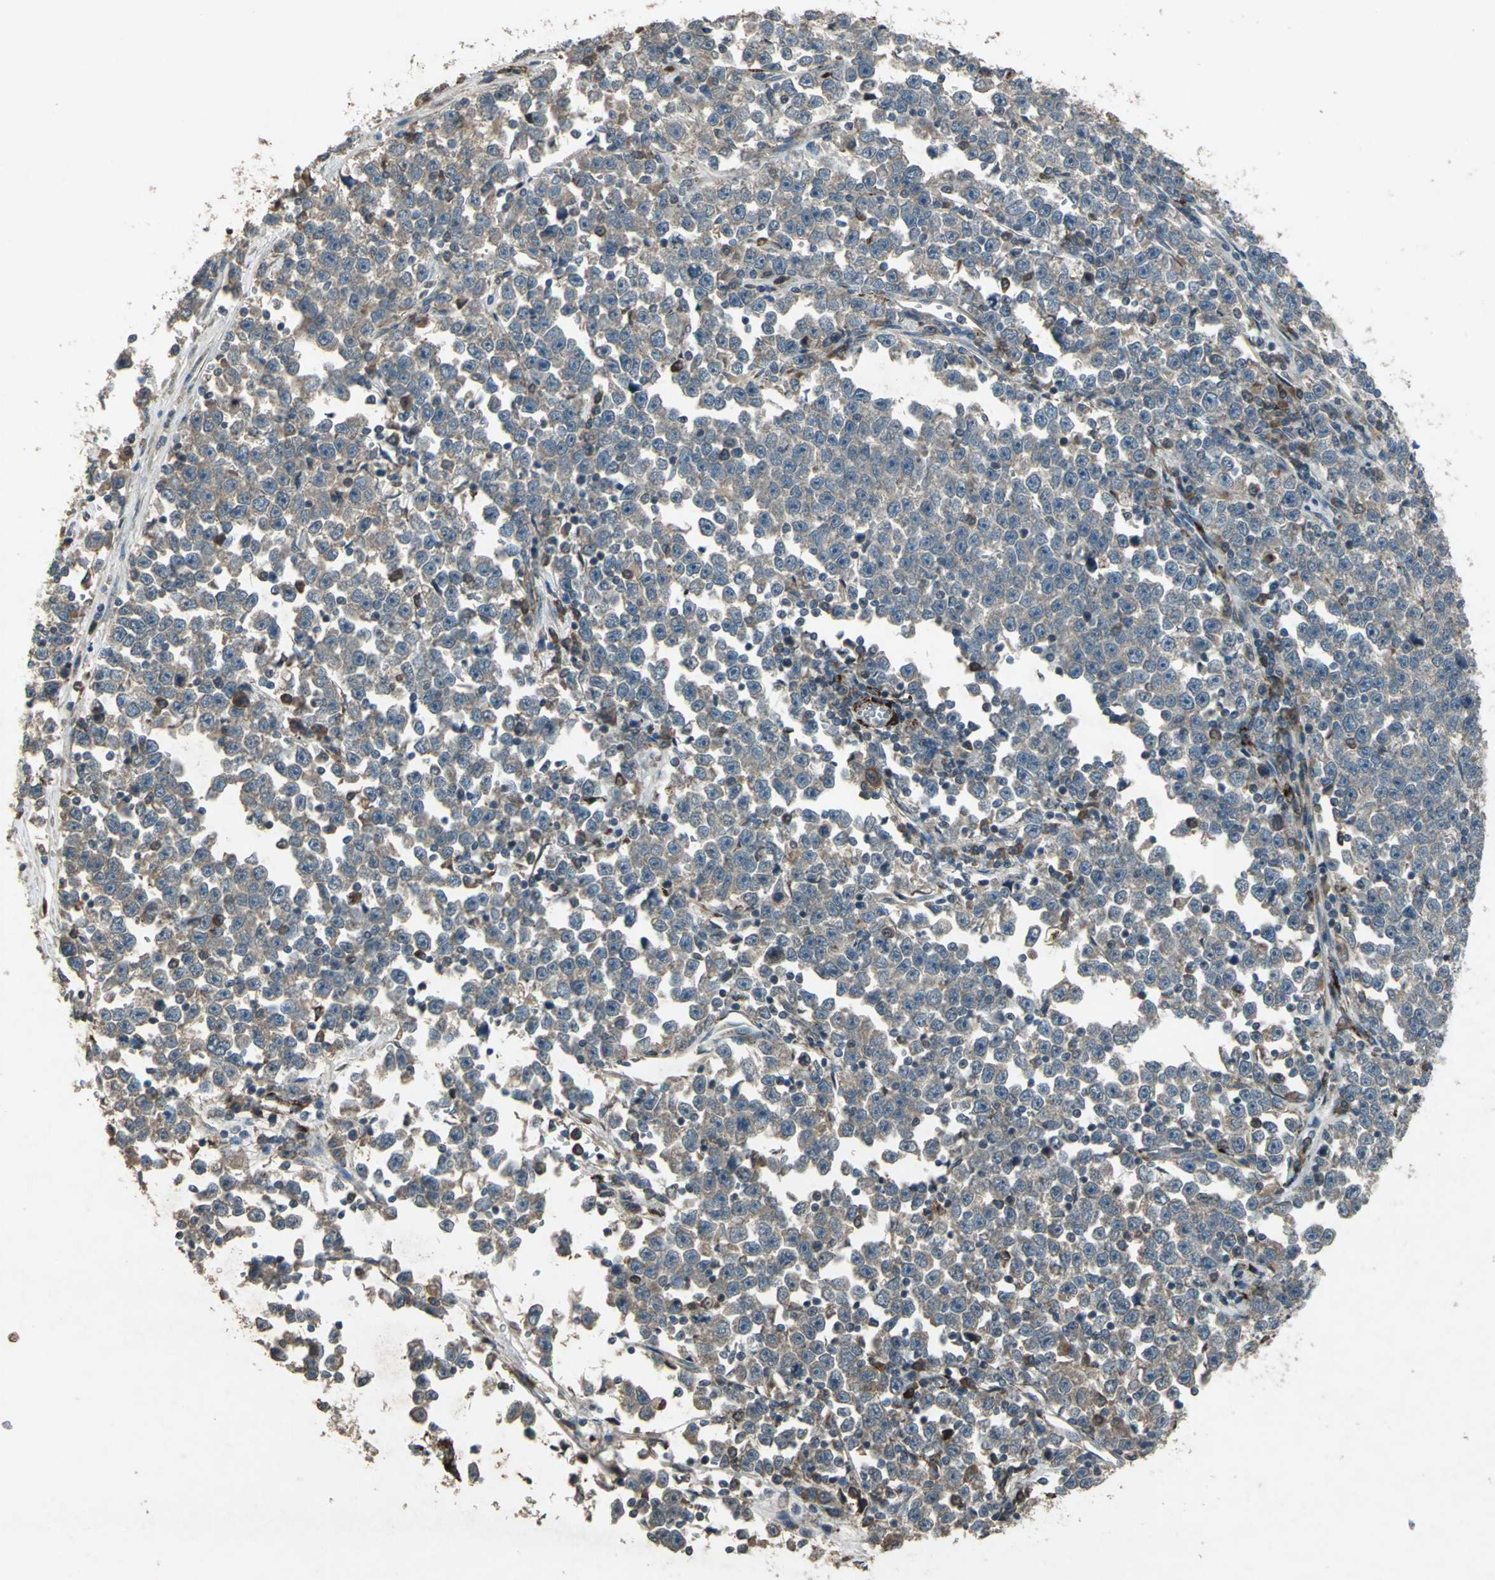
{"staining": {"intensity": "weak", "quantity": ">75%", "location": "cytoplasmic/membranous"}, "tissue": "testis cancer", "cell_type": "Tumor cells", "image_type": "cancer", "snomed": [{"axis": "morphology", "description": "Seminoma, NOS"}, {"axis": "topography", "description": "Testis"}], "caption": "Approximately >75% of tumor cells in human testis cancer (seminoma) demonstrate weak cytoplasmic/membranous protein positivity as visualized by brown immunohistochemical staining.", "gene": "SEPTIN4", "patient": {"sex": "male", "age": 43}}